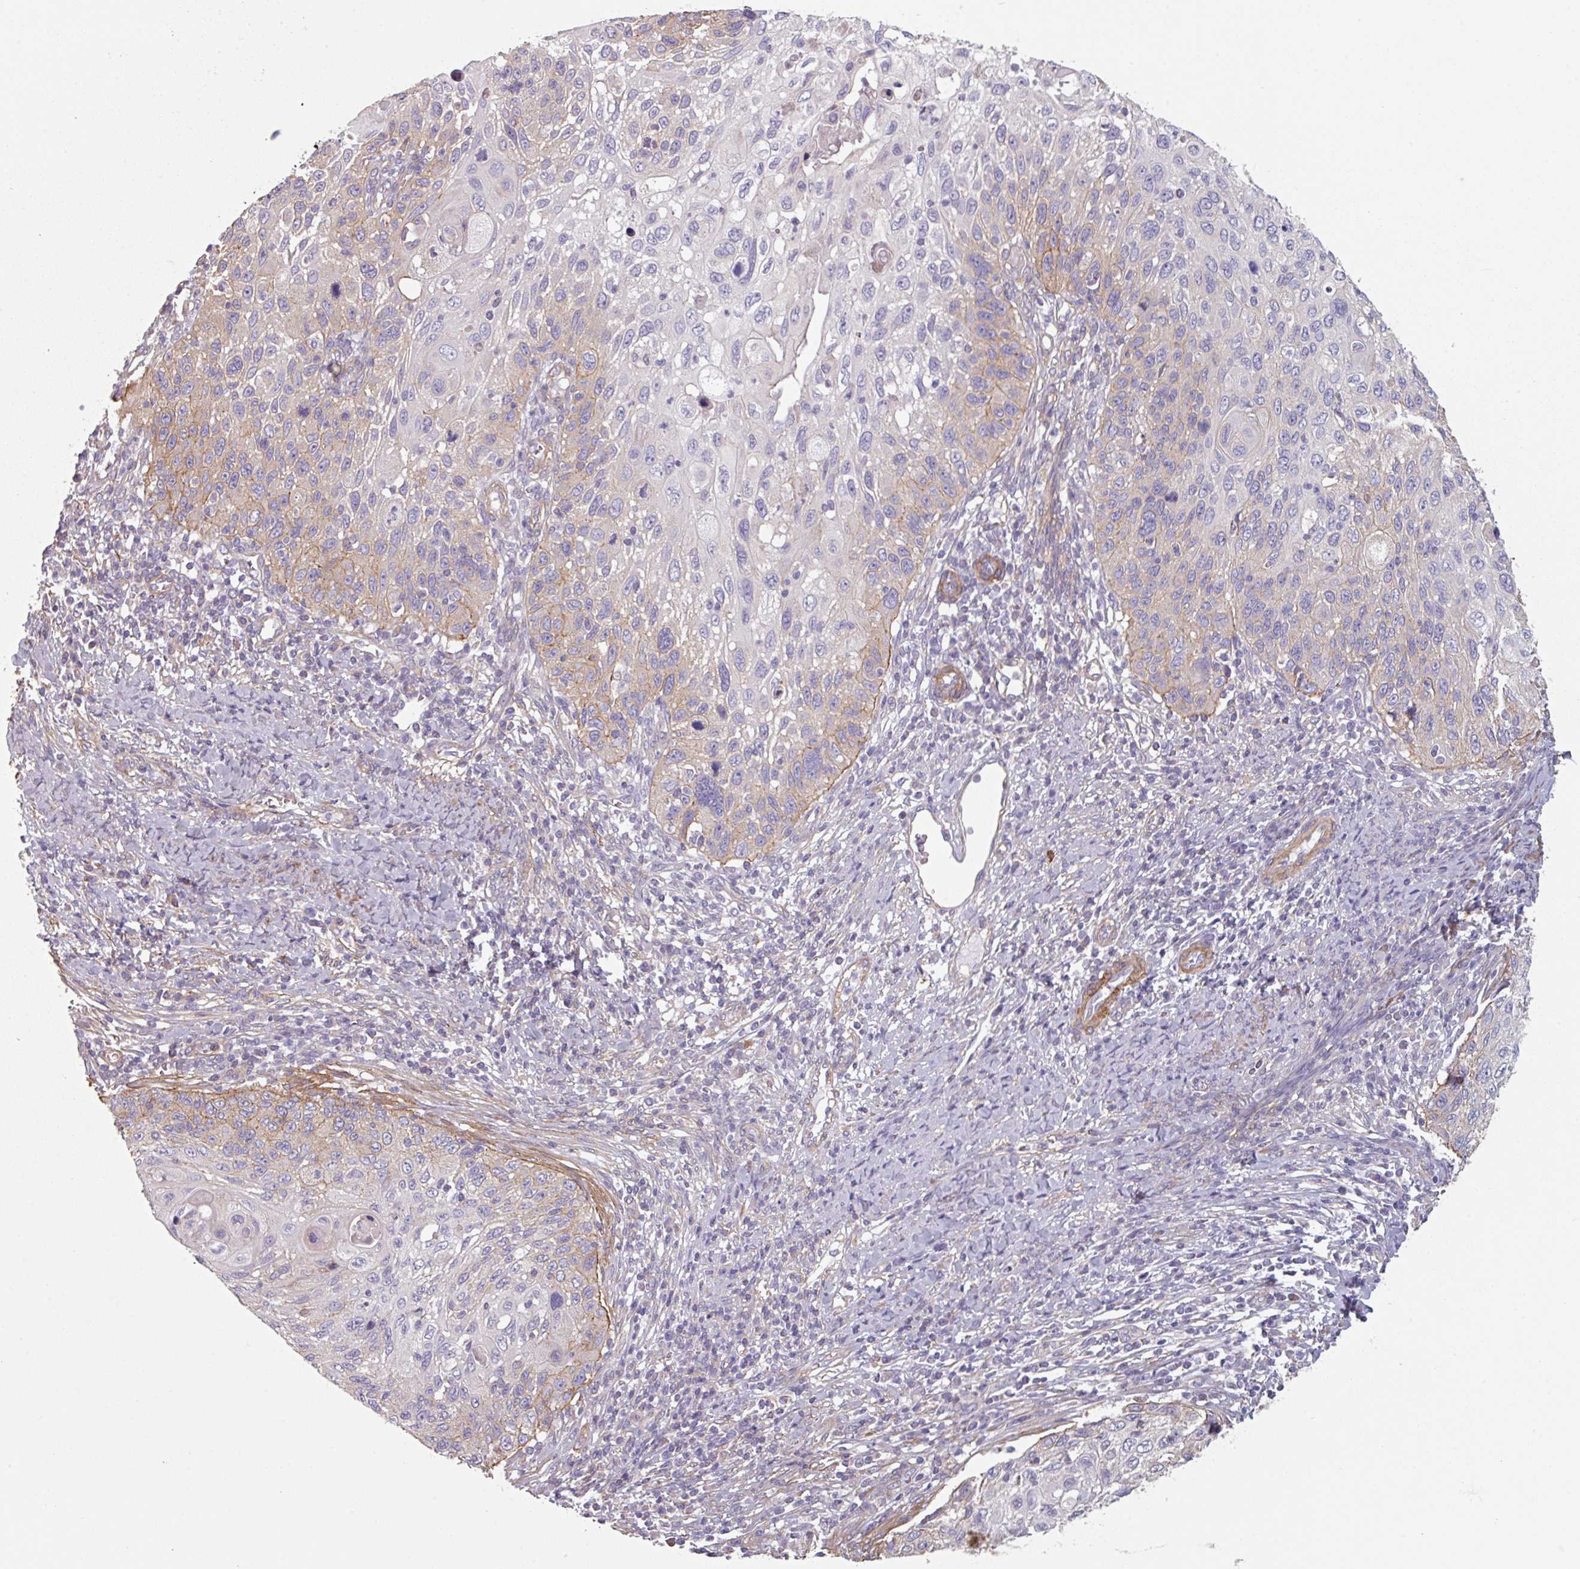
{"staining": {"intensity": "weak", "quantity": "<25%", "location": "cytoplasmic/membranous"}, "tissue": "cervical cancer", "cell_type": "Tumor cells", "image_type": "cancer", "snomed": [{"axis": "morphology", "description": "Squamous cell carcinoma, NOS"}, {"axis": "topography", "description": "Cervix"}], "caption": "Tumor cells show no significant expression in cervical cancer. The staining was performed using DAB to visualize the protein expression in brown, while the nuclei were stained in blue with hematoxylin (Magnification: 20x).", "gene": "GSTA4", "patient": {"sex": "female", "age": 70}}